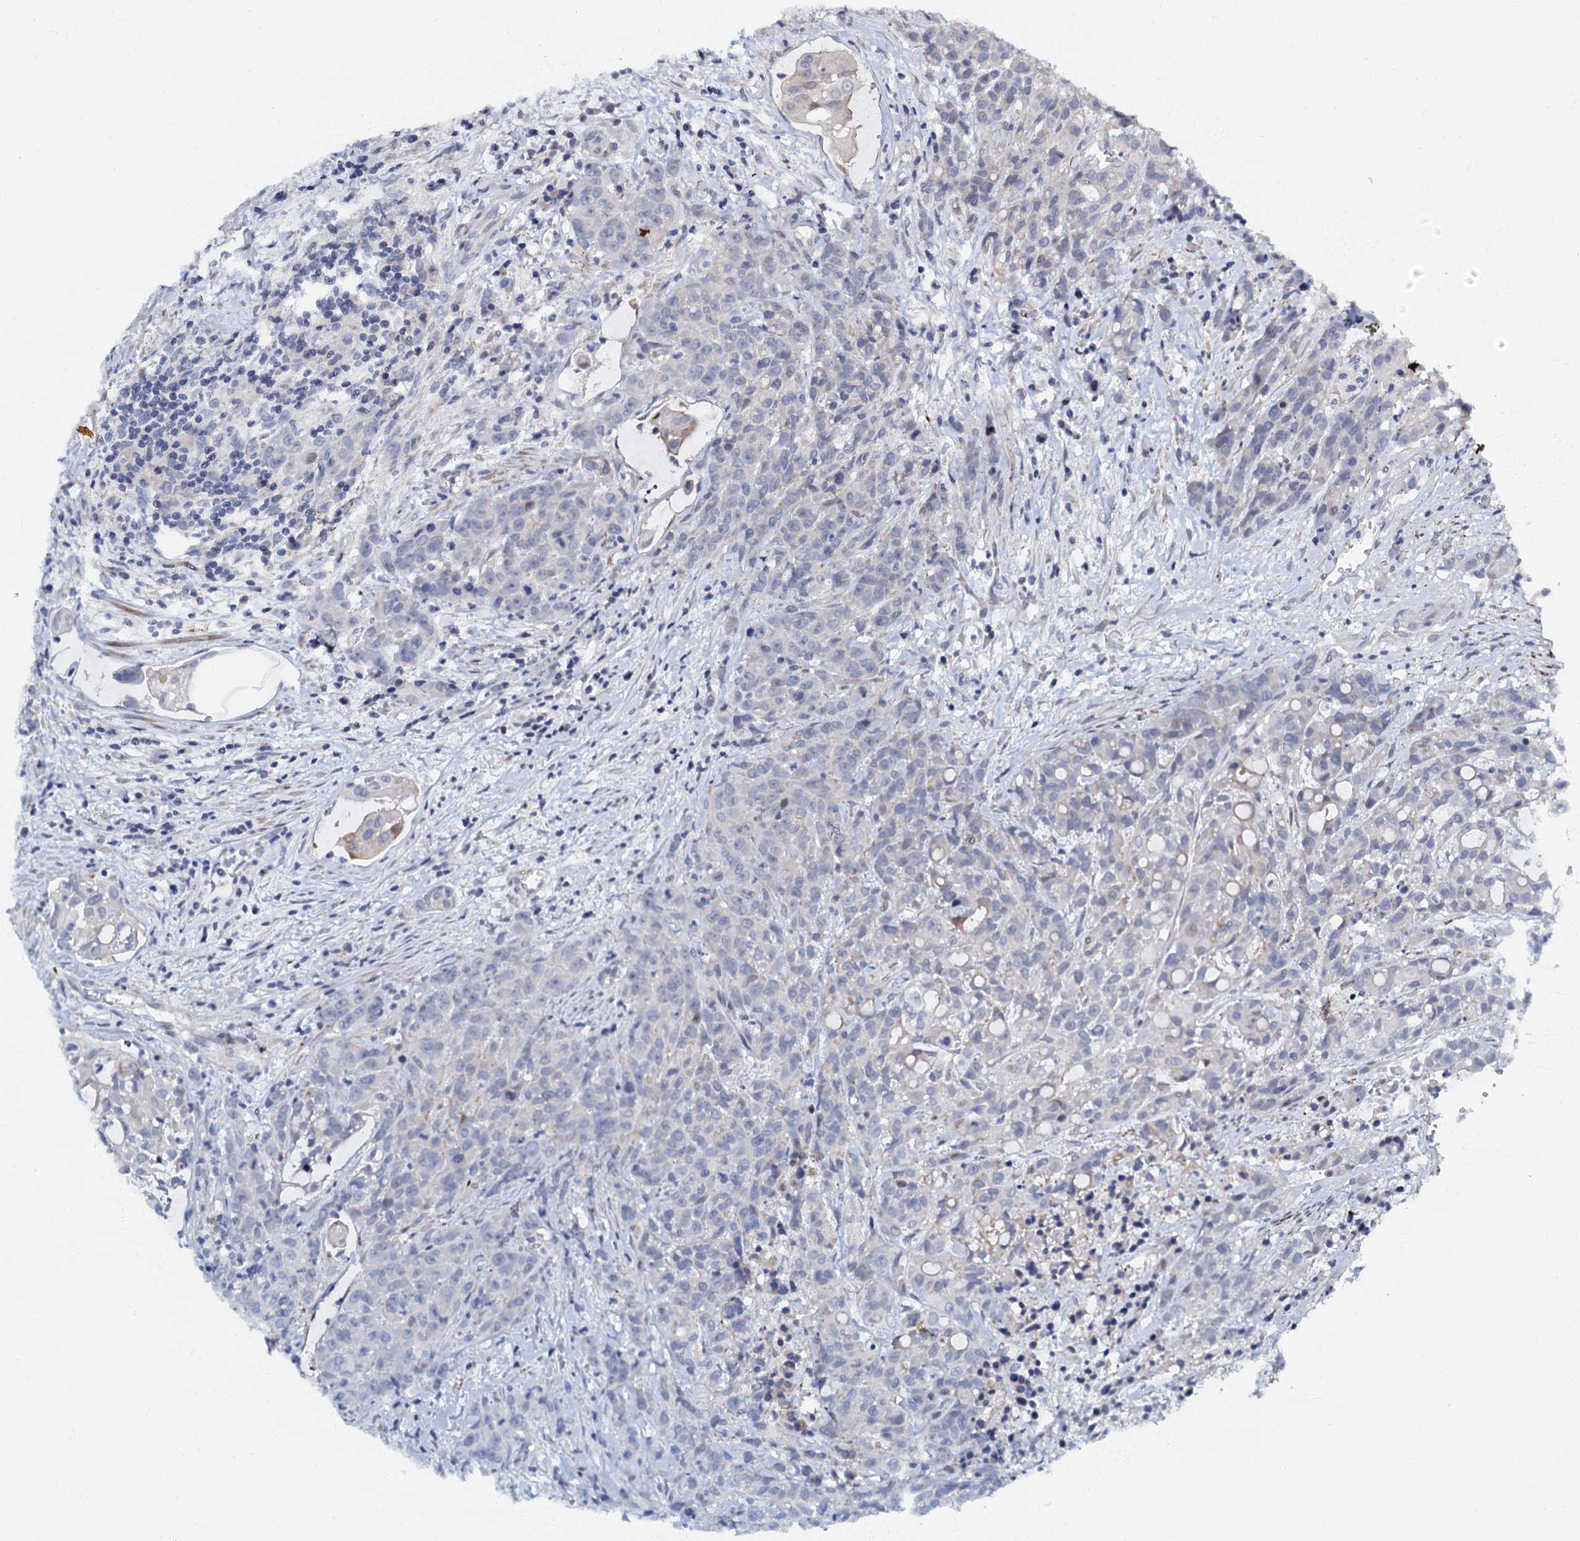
{"staining": {"intensity": "negative", "quantity": "none", "location": "none"}, "tissue": "colorectal cancer", "cell_type": "Tumor cells", "image_type": "cancer", "snomed": [{"axis": "morphology", "description": "Adenocarcinoma, NOS"}, {"axis": "topography", "description": "Colon"}], "caption": "Colorectal adenocarcinoma was stained to show a protein in brown. There is no significant staining in tumor cells.", "gene": "OLAH", "patient": {"sex": "male", "age": 62}}